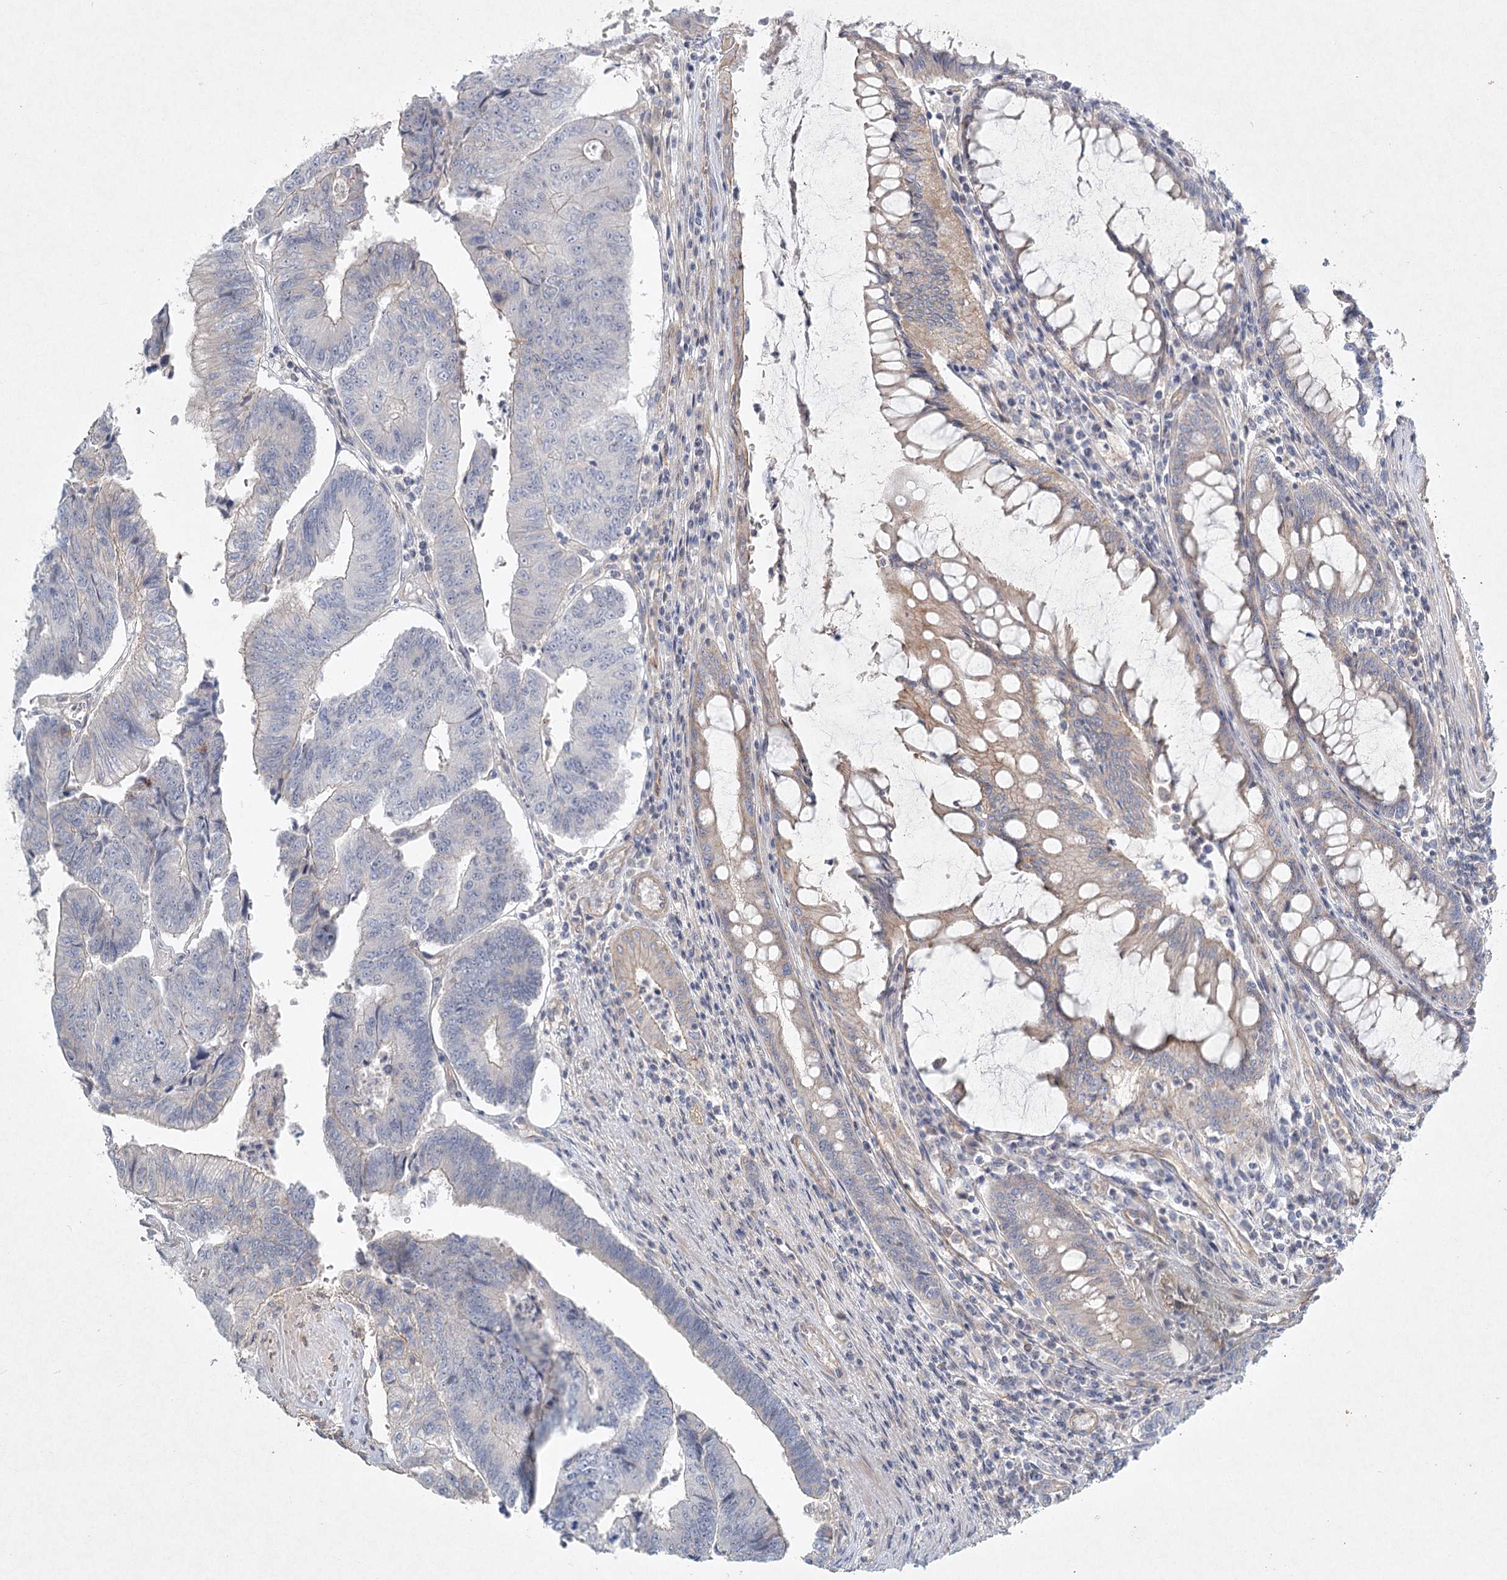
{"staining": {"intensity": "weak", "quantity": "25%-75%", "location": "cytoplasmic/membranous"}, "tissue": "colorectal cancer", "cell_type": "Tumor cells", "image_type": "cancer", "snomed": [{"axis": "morphology", "description": "Adenocarcinoma, NOS"}, {"axis": "topography", "description": "Colon"}], "caption": "Protein analysis of colorectal cancer (adenocarcinoma) tissue shows weak cytoplasmic/membranous expression in about 25%-75% of tumor cells.", "gene": "DNMBP", "patient": {"sex": "female", "age": 67}}